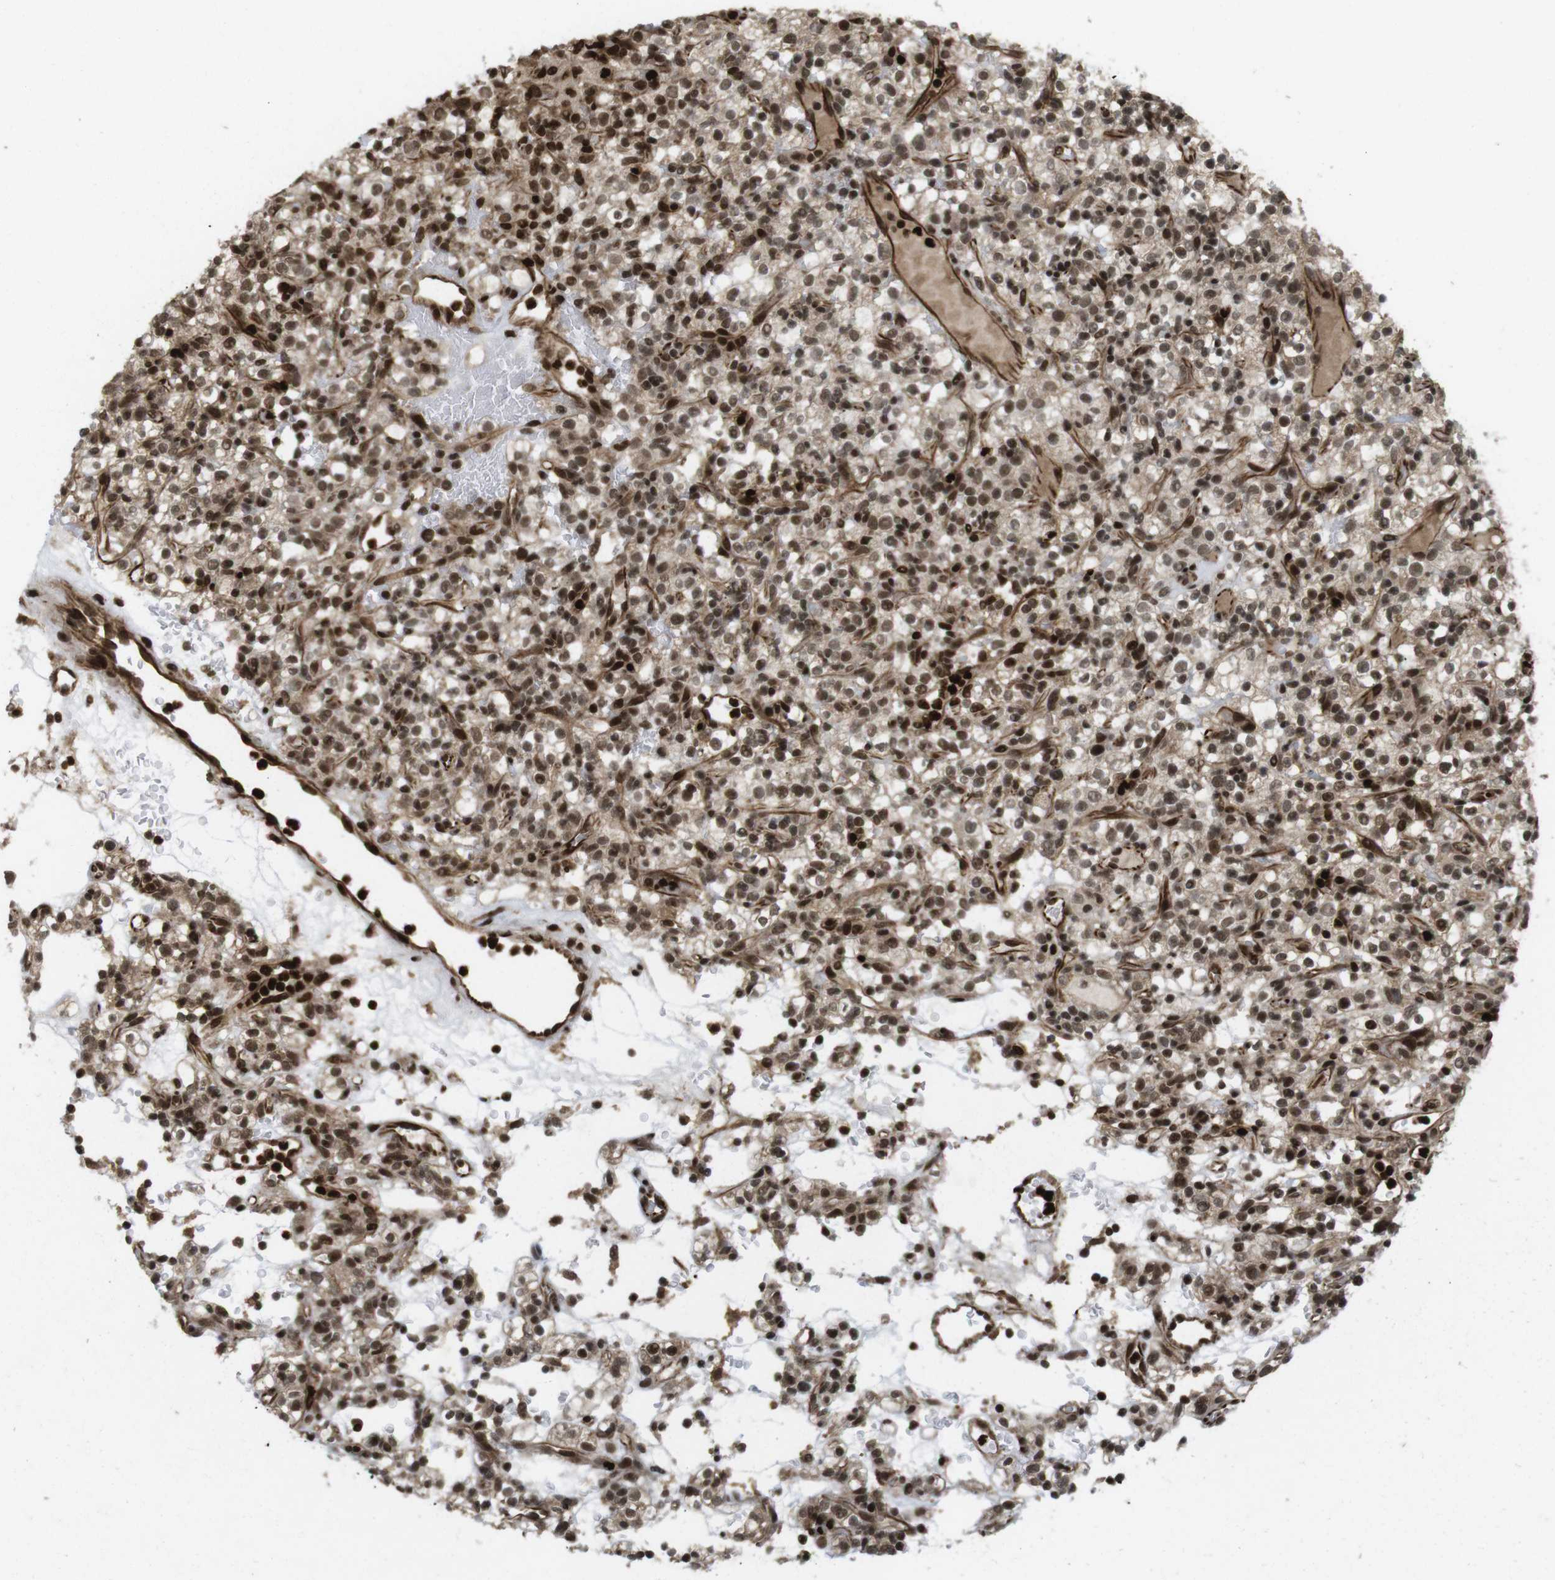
{"staining": {"intensity": "strong", "quantity": ">75%", "location": "cytoplasmic/membranous,nuclear"}, "tissue": "renal cancer", "cell_type": "Tumor cells", "image_type": "cancer", "snomed": [{"axis": "morphology", "description": "Normal tissue, NOS"}, {"axis": "morphology", "description": "Adenocarcinoma, NOS"}, {"axis": "topography", "description": "Kidney"}], "caption": "The image reveals immunohistochemical staining of adenocarcinoma (renal). There is strong cytoplasmic/membranous and nuclear positivity is appreciated in about >75% of tumor cells. The protein is stained brown, and the nuclei are stained in blue (DAB (3,3'-diaminobenzidine) IHC with brightfield microscopy, high magnification).", "gene": "SP2", "patient": {"sex": "female", "age": 72}}